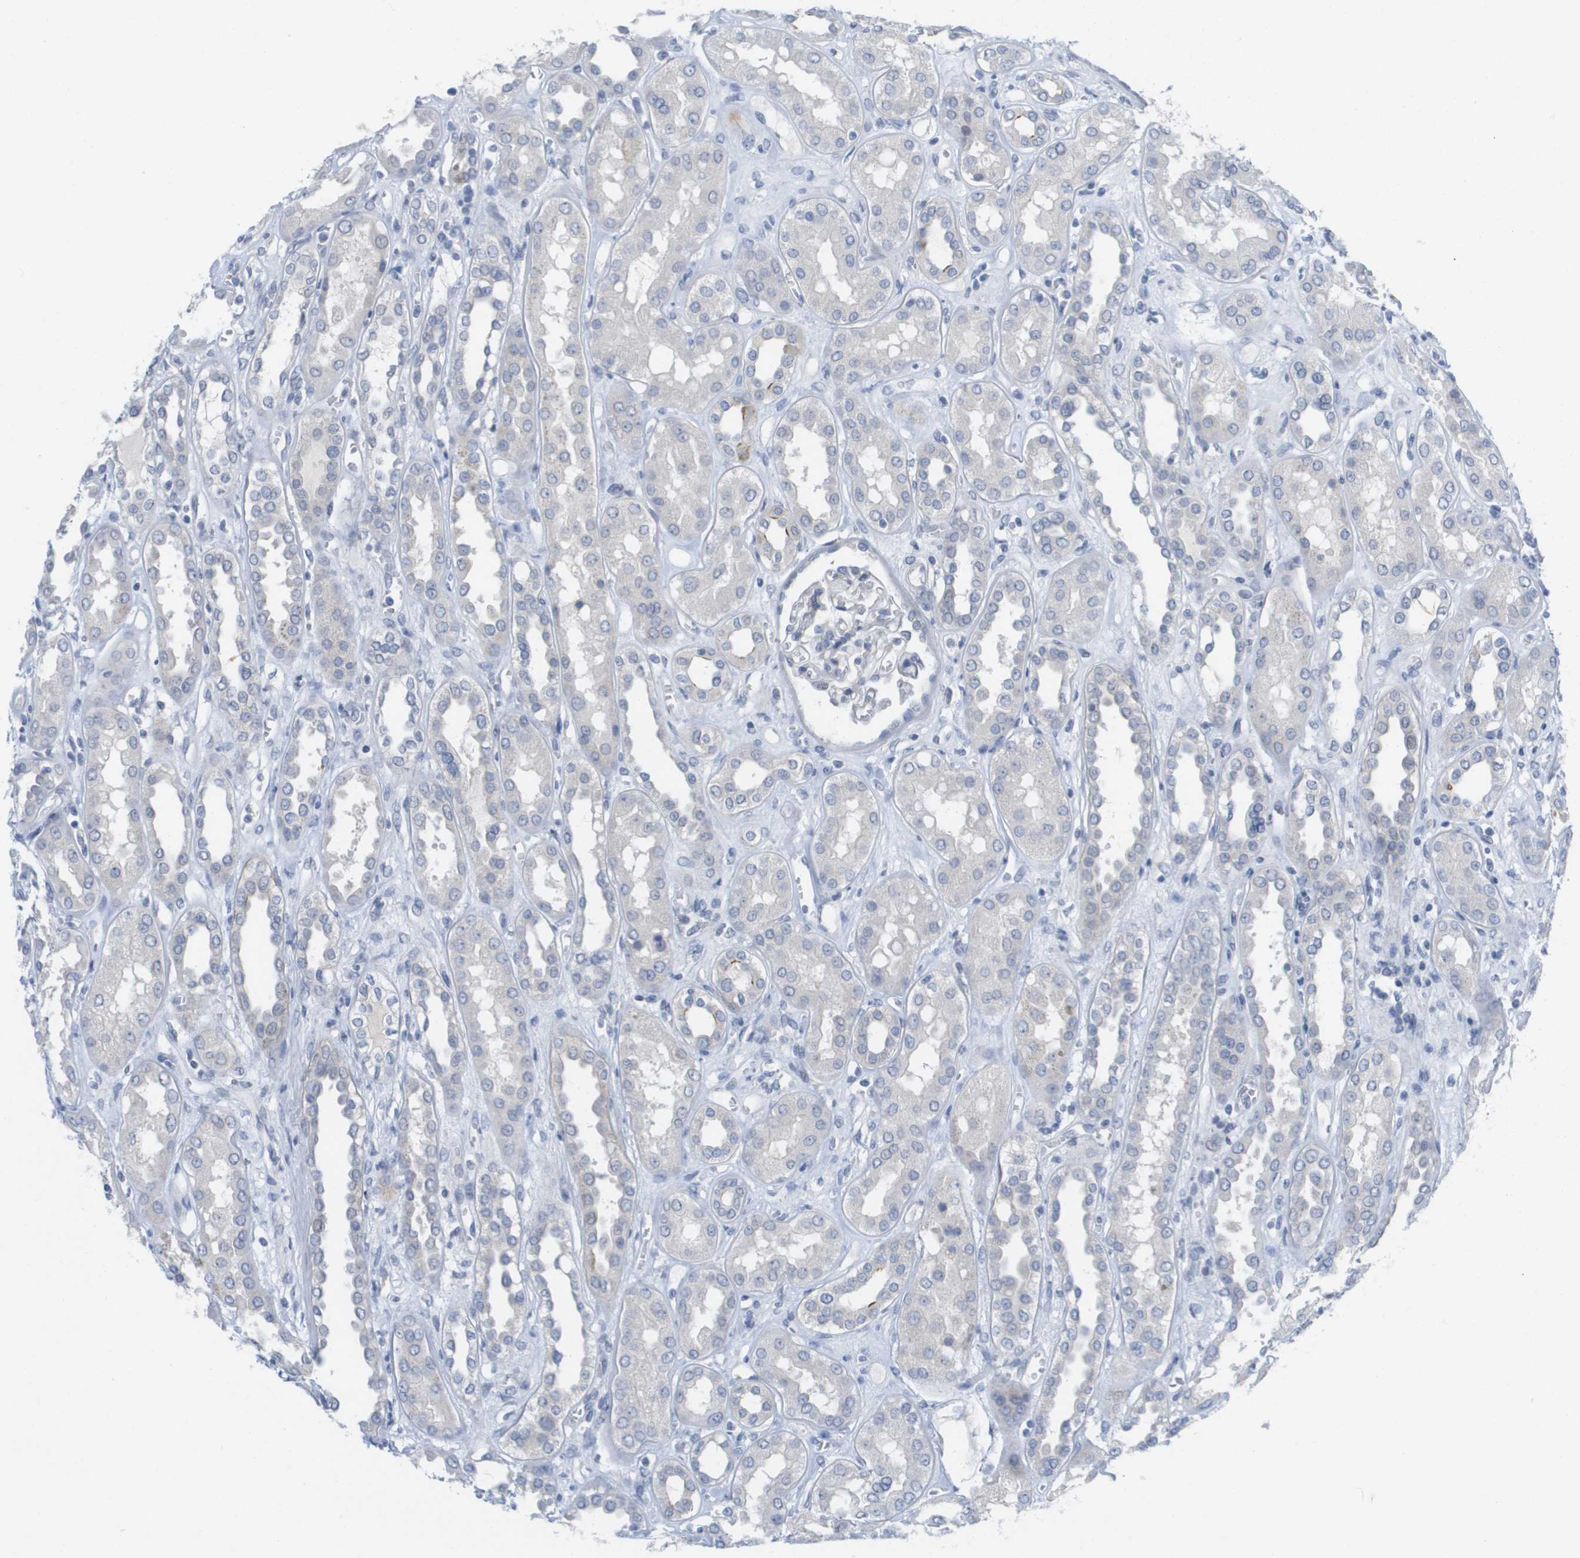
{"staining": {"intensity": "negative", "quantity": "none", "location": "none"}, "tissue": "kidney", "cell_type": "Cells in glomeruli", "image_type": "normal", "snomed": [{"axis": "morphology", "description": "Normal tissue, NOS"}, {"axis": "topography", "description": "Kidney"}], "caption": "Immunohistochemistry micrograph of normal human kidney stained for a protein (brown), which shows no staining in cells in glomeruli. (Stains: DAB (3,3'-diaminobenzidine) IHC with hematoxylin counter stain, Microscopy: brightfield microscopy at high magnification).", "gene": "PDE4A", "patient": {"sex": "male", "age": 59}}